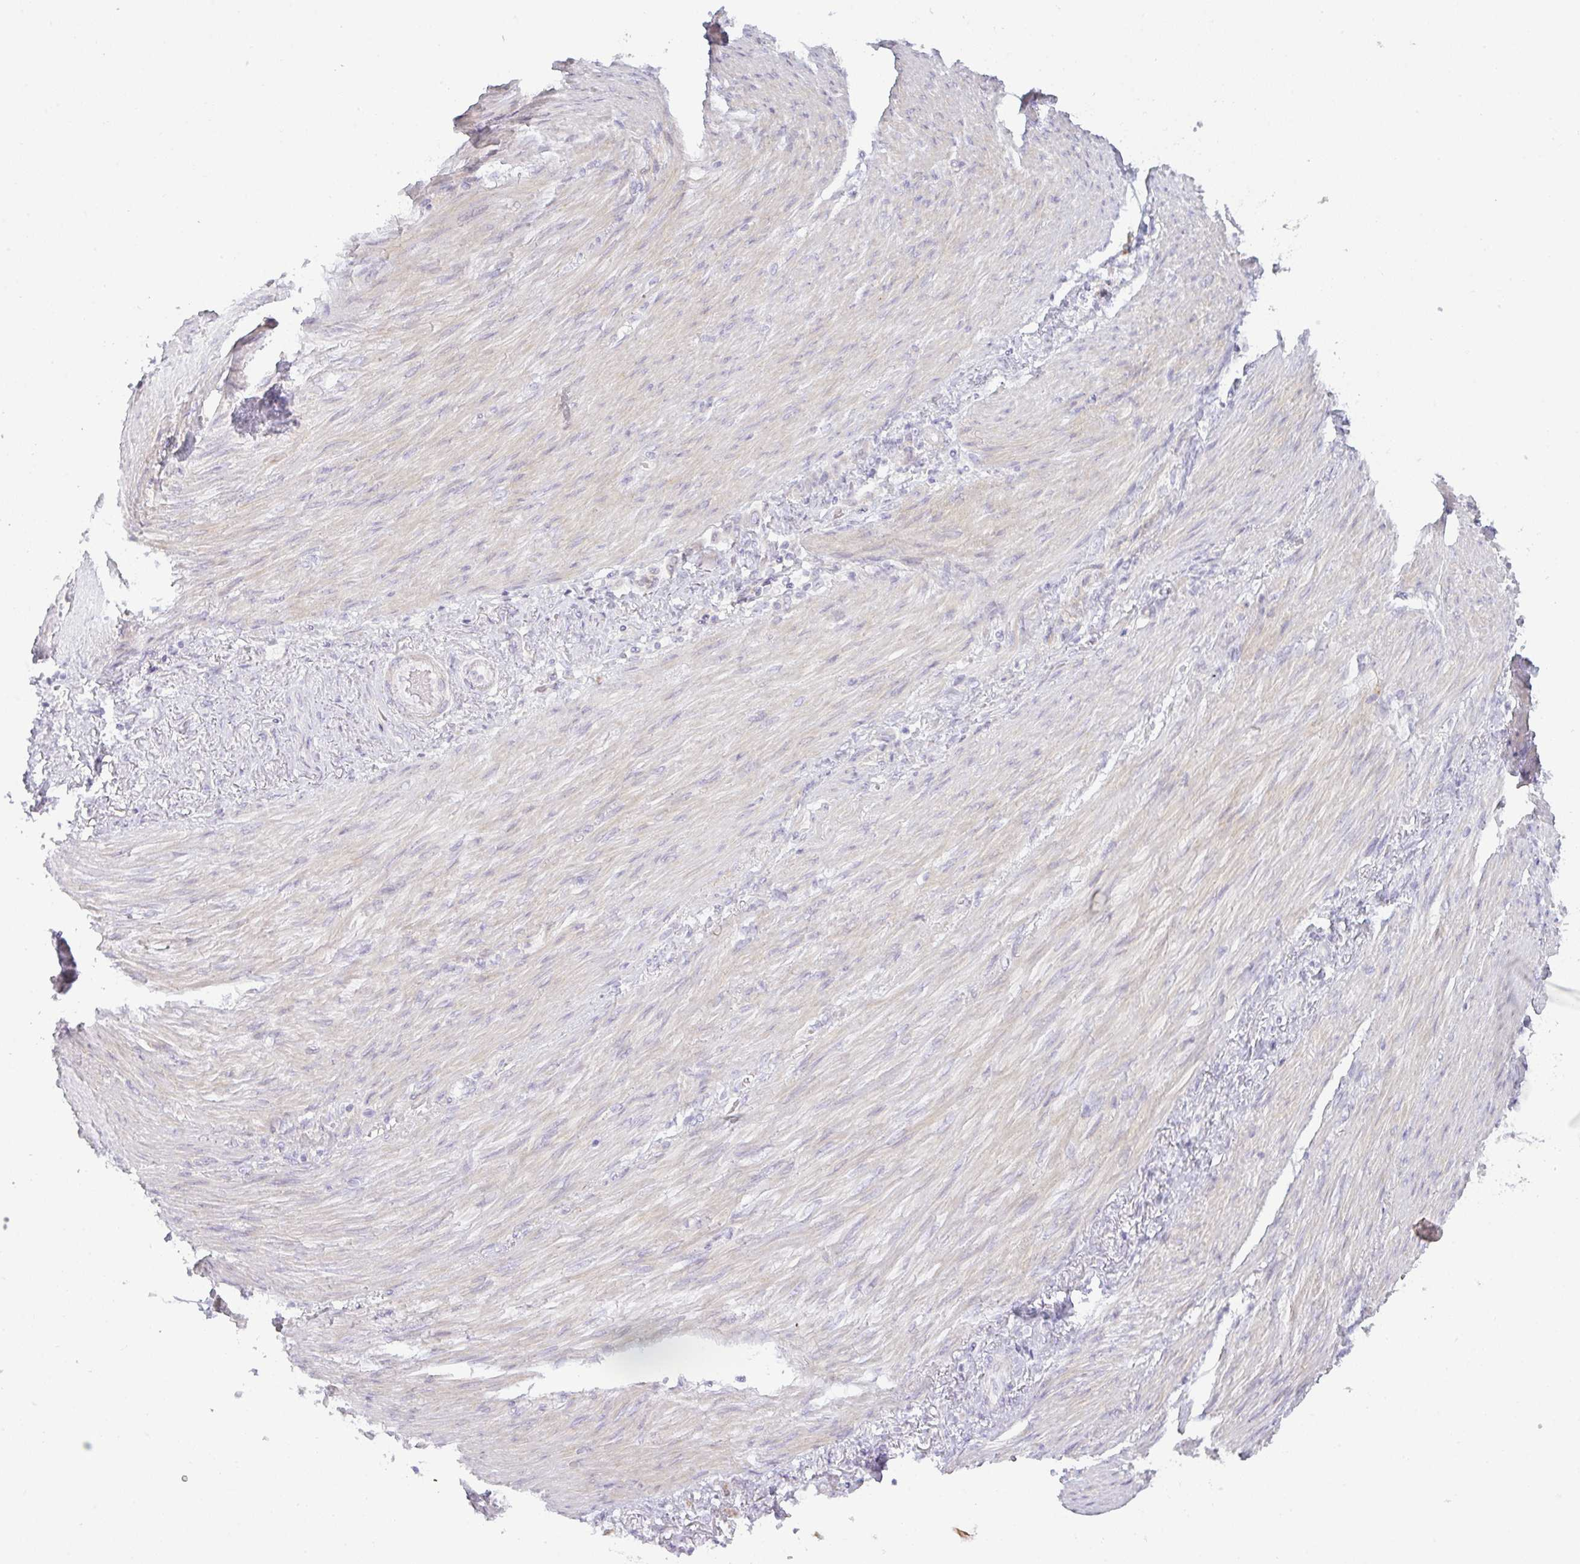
{"staining": {"intensity": "strong", "quantity": "<25%", "location": "cytoplasmic/membranous"}, "tissue": "stomach cancer", "cell_type": "Tumor cells", "image_type": "cancer", "snomed": [{"axis": "morphology", "description": "Adenocarcinoma, NOS"}, {"axis": "topography", "description": "Stomach"}], "caption": "Adenocarcinoma (stomach) stained for a protein exhibits strong cytoplasmic/membranous positivity in tumor cells.", "gene": "SIRPB2", "patient": {"sex": "female", "age": 79}}